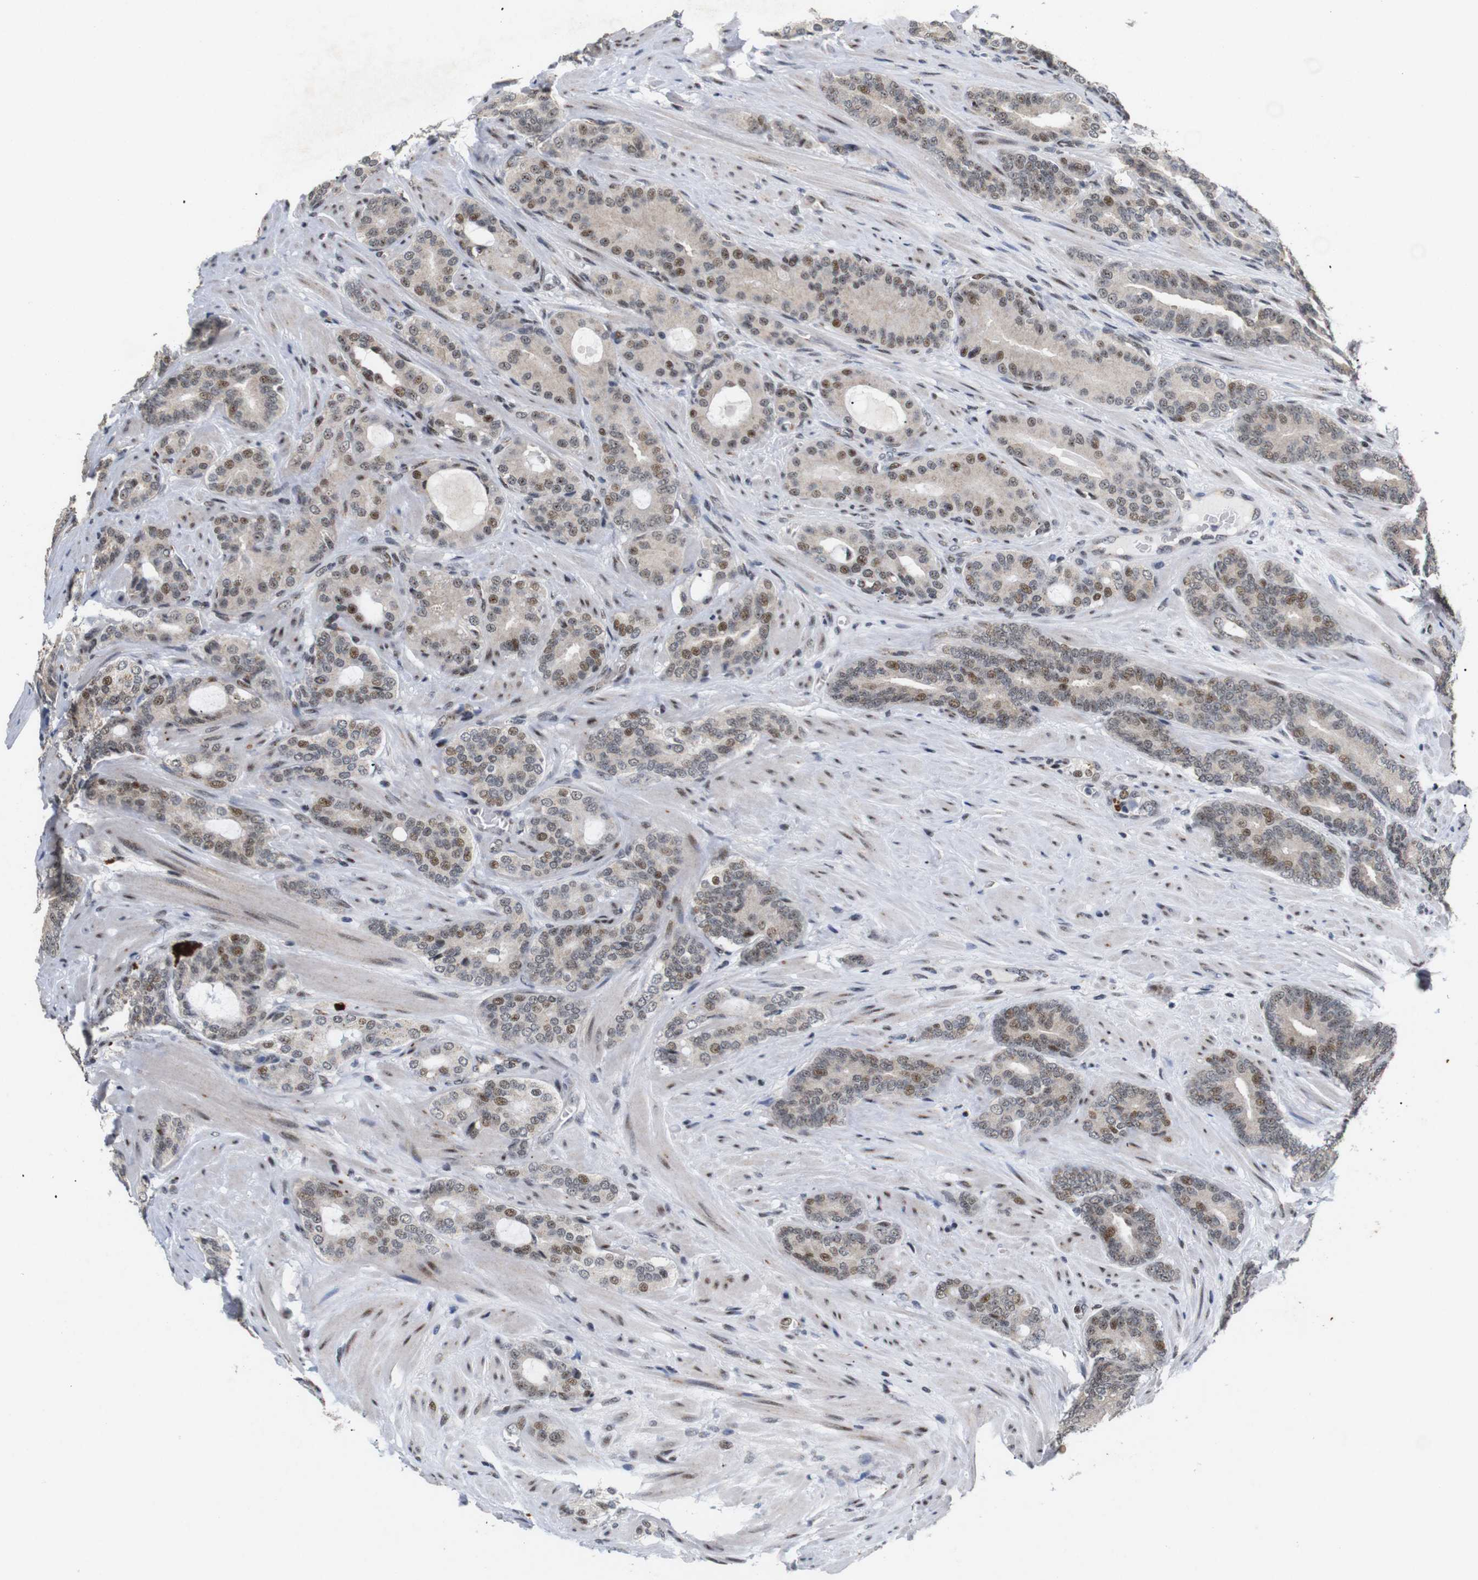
{"staining": {"intensity": "weak", "quantity": ">75%", "location": "cytoplasmic/membranous,nuclear"}, "tissue": "prostate cancer", "cell_type": "Tumor cells", "image_type": "cancer", "snomed": [{"axis": "morphology", "description": "Adenocarcinoma, Low grade"}, {"axis": "topography", "description": "Prostate"}], "caption": "Brown immunohistochemical staining in human prostate cancer reveals weak cytoplasmic/membranous and nuclear expression in approximately >75% of tumor cells.", "gene": "PYM1", "patient": {"sex": "male", "age": 63}}